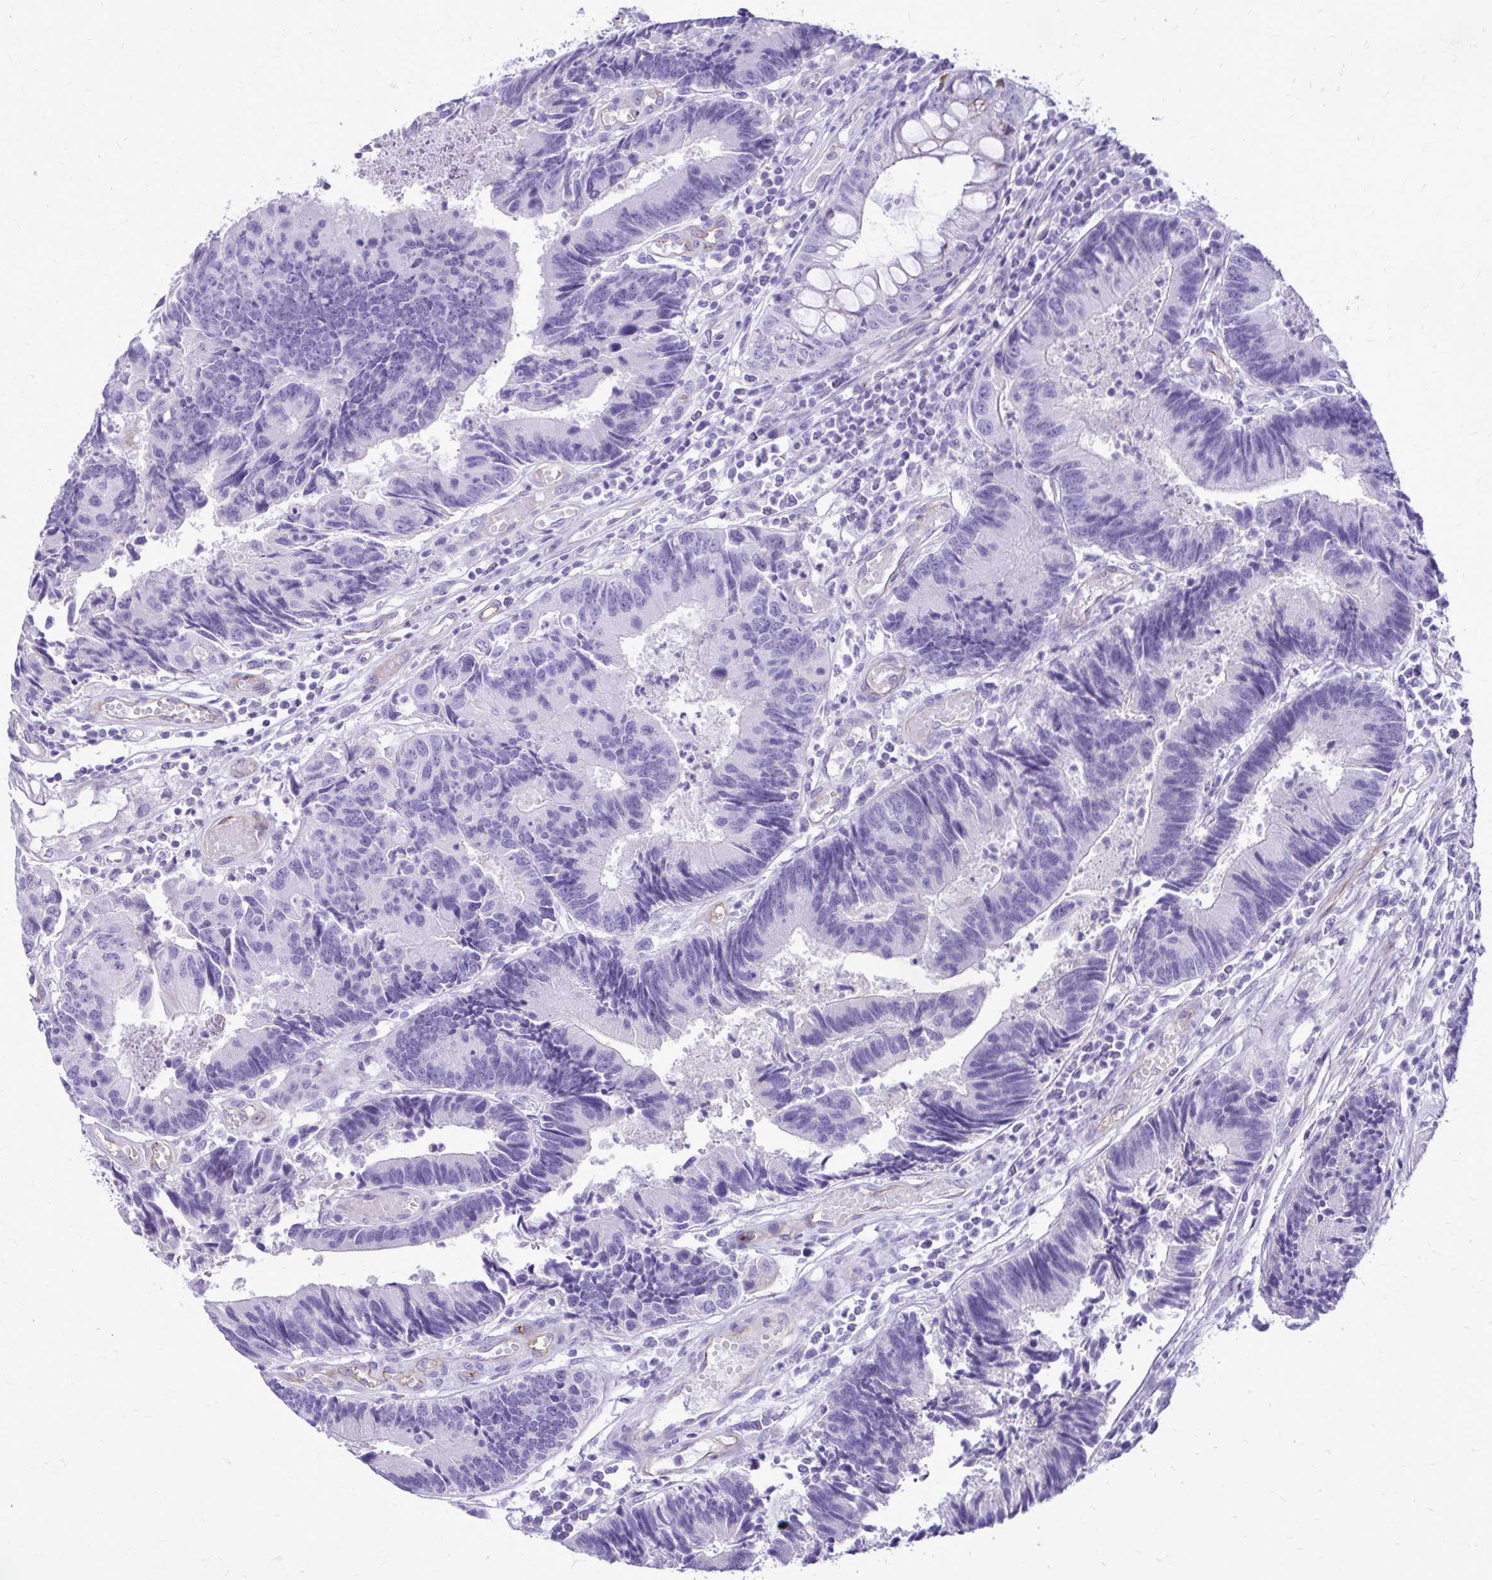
{"staining": {"intensity": "negative", "quantity": "none", "location": "none"}, "tissue": "colorectal cancer", "cell_type": "Tumor cells", "image_type": "cancer", "snomed": [{"axis": "morphology", "description": "Adenocarcinoma, NOS"}, {"axis": "topography", "description": "Colon"}], "caption": "Histopathology image shows no protein staining in tumor cells of colorectal cancer (adenocarcinoma) tissue.", "gene": "PELI3", "patient": {"sex": "female", "age": 67}}